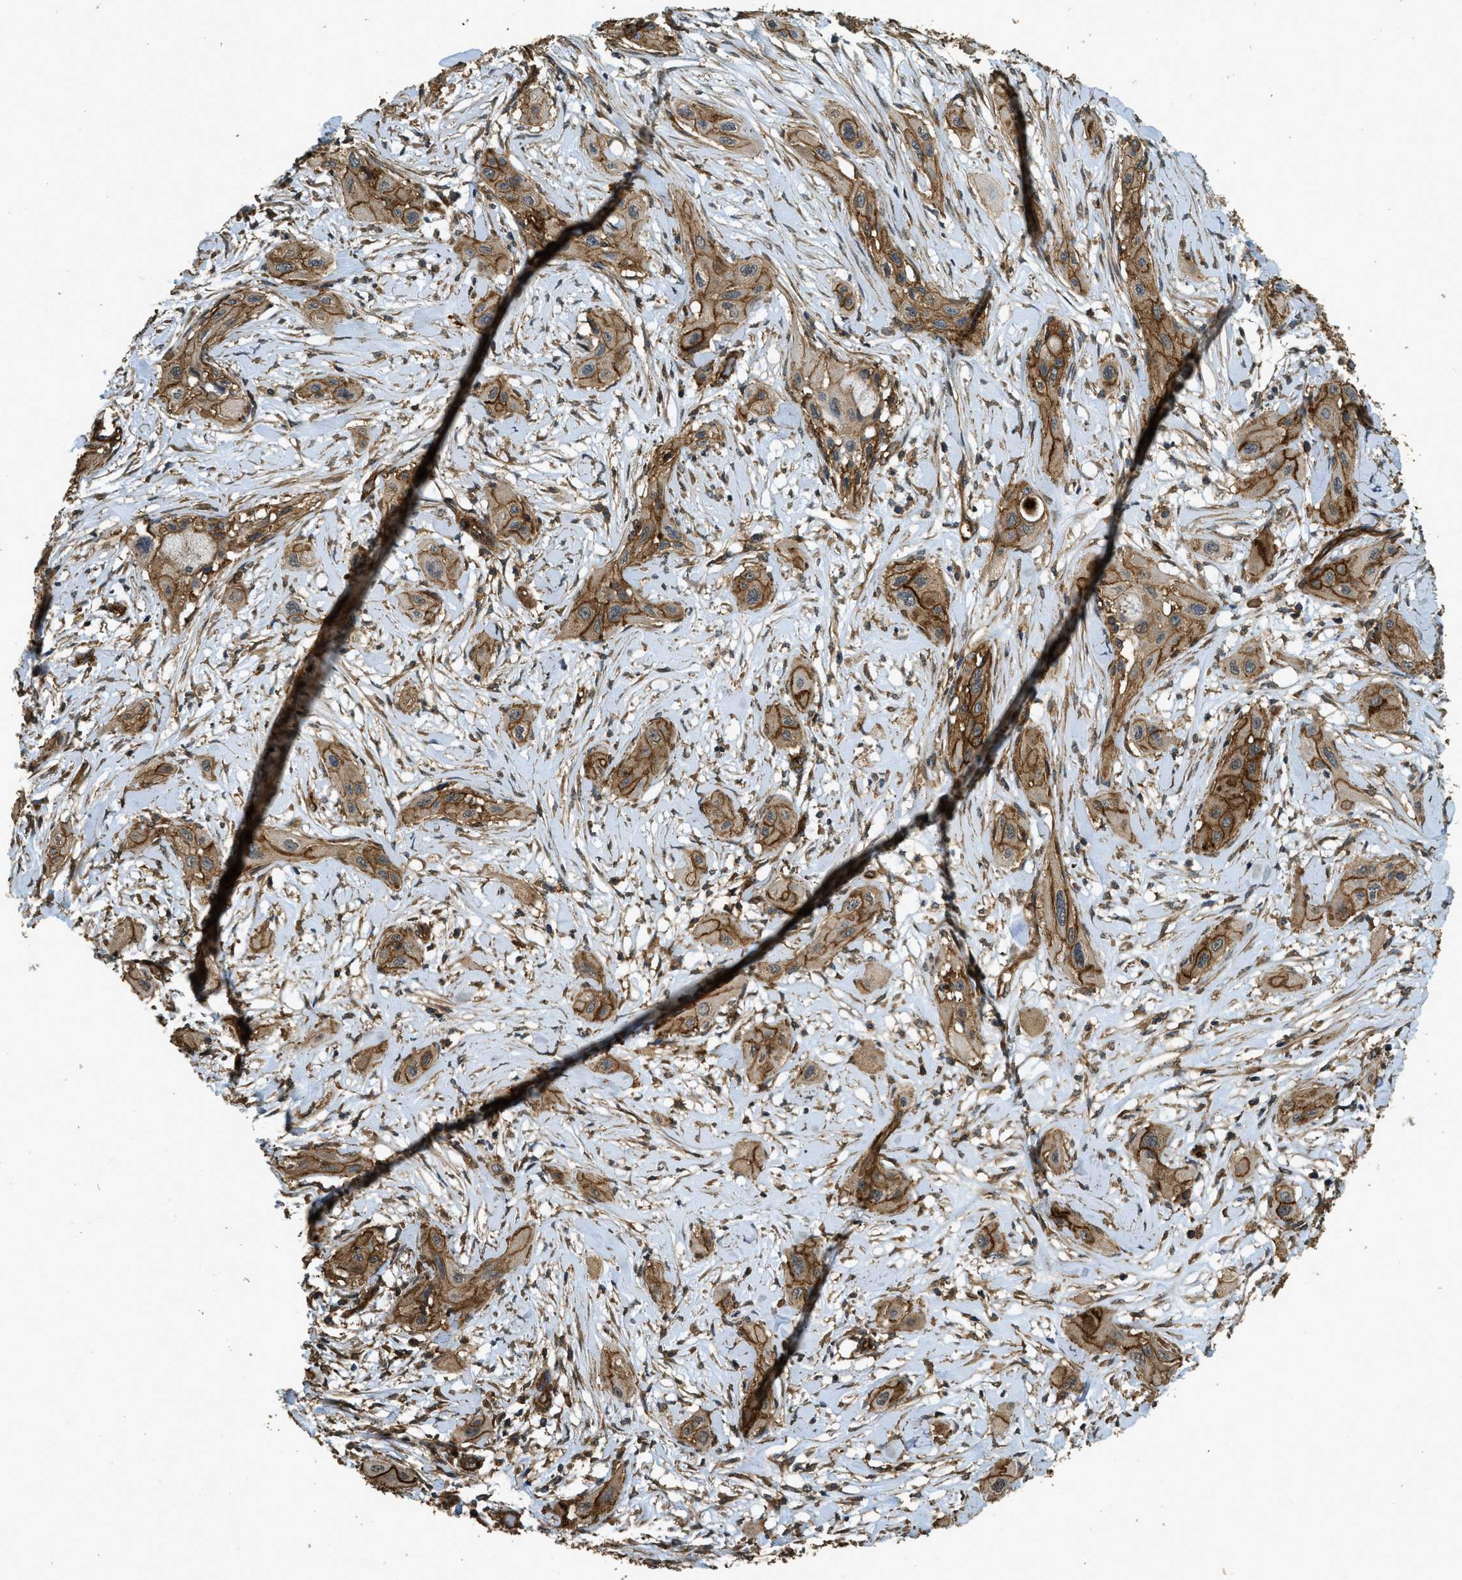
{"staining": {"intensity": "strong", "quantity": ">75%", "location": "cytoplasmic/membranous"}, "tissue": "lung cancer", "cell_type": "Tumor cells", "image_type": "cancer", "snomed": [{"axis": "morphology", "description": "Squamous cell carcinoma, NOS"}, {"axis": "topography", "description": "Lung"}], "caption": "High-magnification brightfield microscopy of squamous cell carcinoma (lung) stained with DAB (brown) and counterstained with hematoxylin (blue). tumor cells exhibit strong cytoplasmic/membranous positivity is appreciated in about>75% of cells.", "gene": "CD276", "patient": {"sex": "female", "age": 47}}